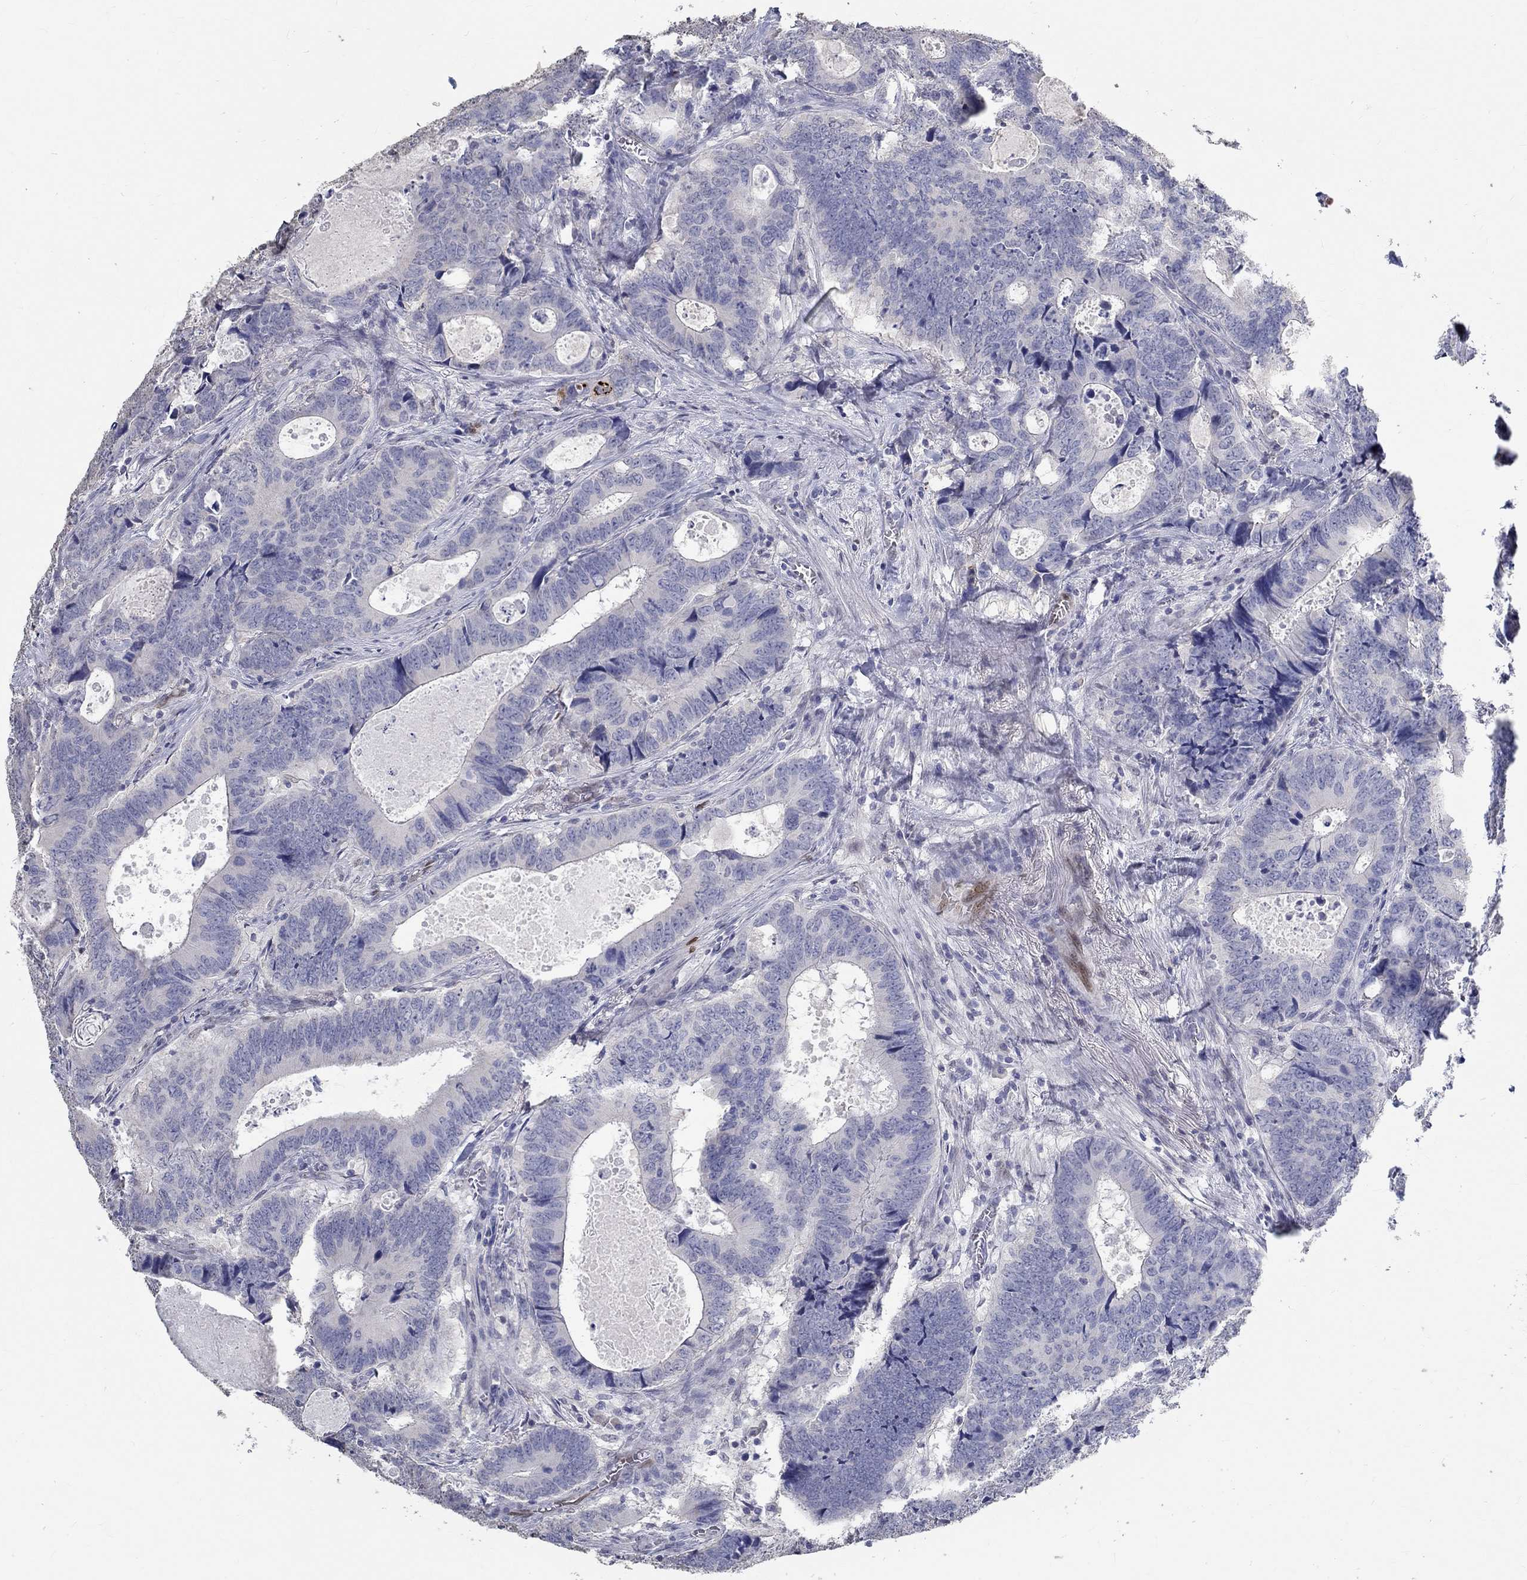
{"staining": {"intensity": "negative", "quantity": "none", "location": "none"}, "tissue": "colorectal cancer", "cell_type": "Tumor cells", "image_type": "cancer", "snomed": [{"axis": "morphology", "description": "Adenocarcinoma, NOS"}, {"axis": "topography", "description": "Colon"}], "caption": "High power microscopy photomicrograph of an immunohistochemistry histopathology image of colorectal adenocarcinoma, revealing no significant expression in tumor cells. (DAB immunohistochemistry with hematoxylin counter stain).", "gene": "FGF2", "patient": {"sex": "female", "age": 82}}